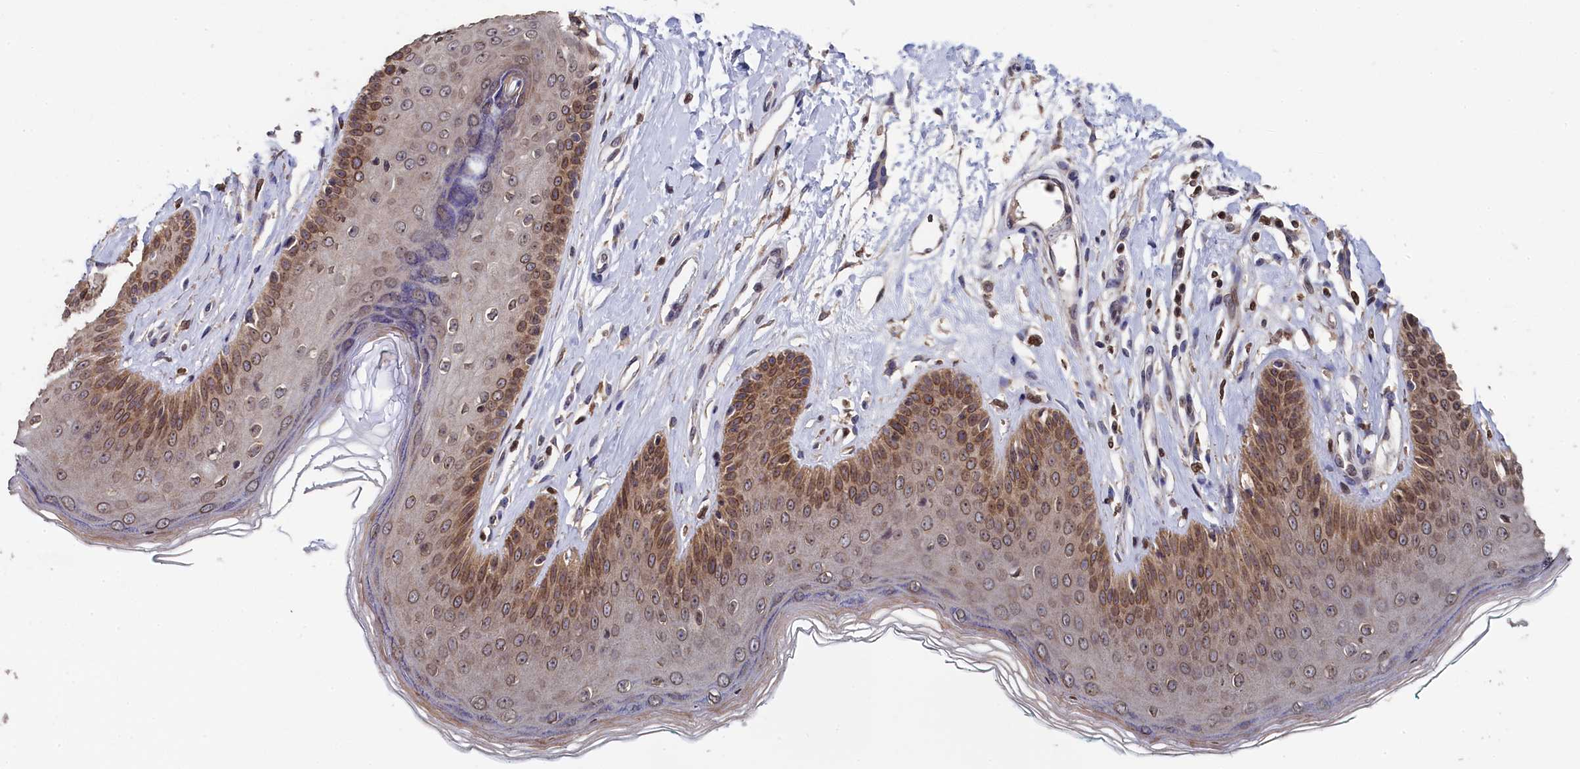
{"staining": {"intensity": "moderate", "quantity": "25%-75%", "location": "cytoplasmic/membranous,nuclear"}, "tissue": "skin", "cell_type": "Epidermal cells", "image_type": "normal", "snomed": [{"axis": "morphology", "description": "Normal tissue, NOS"}, {"axis": "morphology", "description": "Squamous cell carcinoma, NOS"}, {"axis": "topography", "description": "Vulva"}], "caption": "Skin was stained to show a protein in brown. There is medium levels of moderate cytoplasmic/membranous,nuclear expression in approximately 25%-75% of epidermal cells. (Stains: DAB (3,3'-diaminobenzidine) in brown, nuclei in blue, Microscopy: brightfield microscopy at high magnification).", "gene": "ANKEF1", "patient": {"sex": "female", "age": 85}}